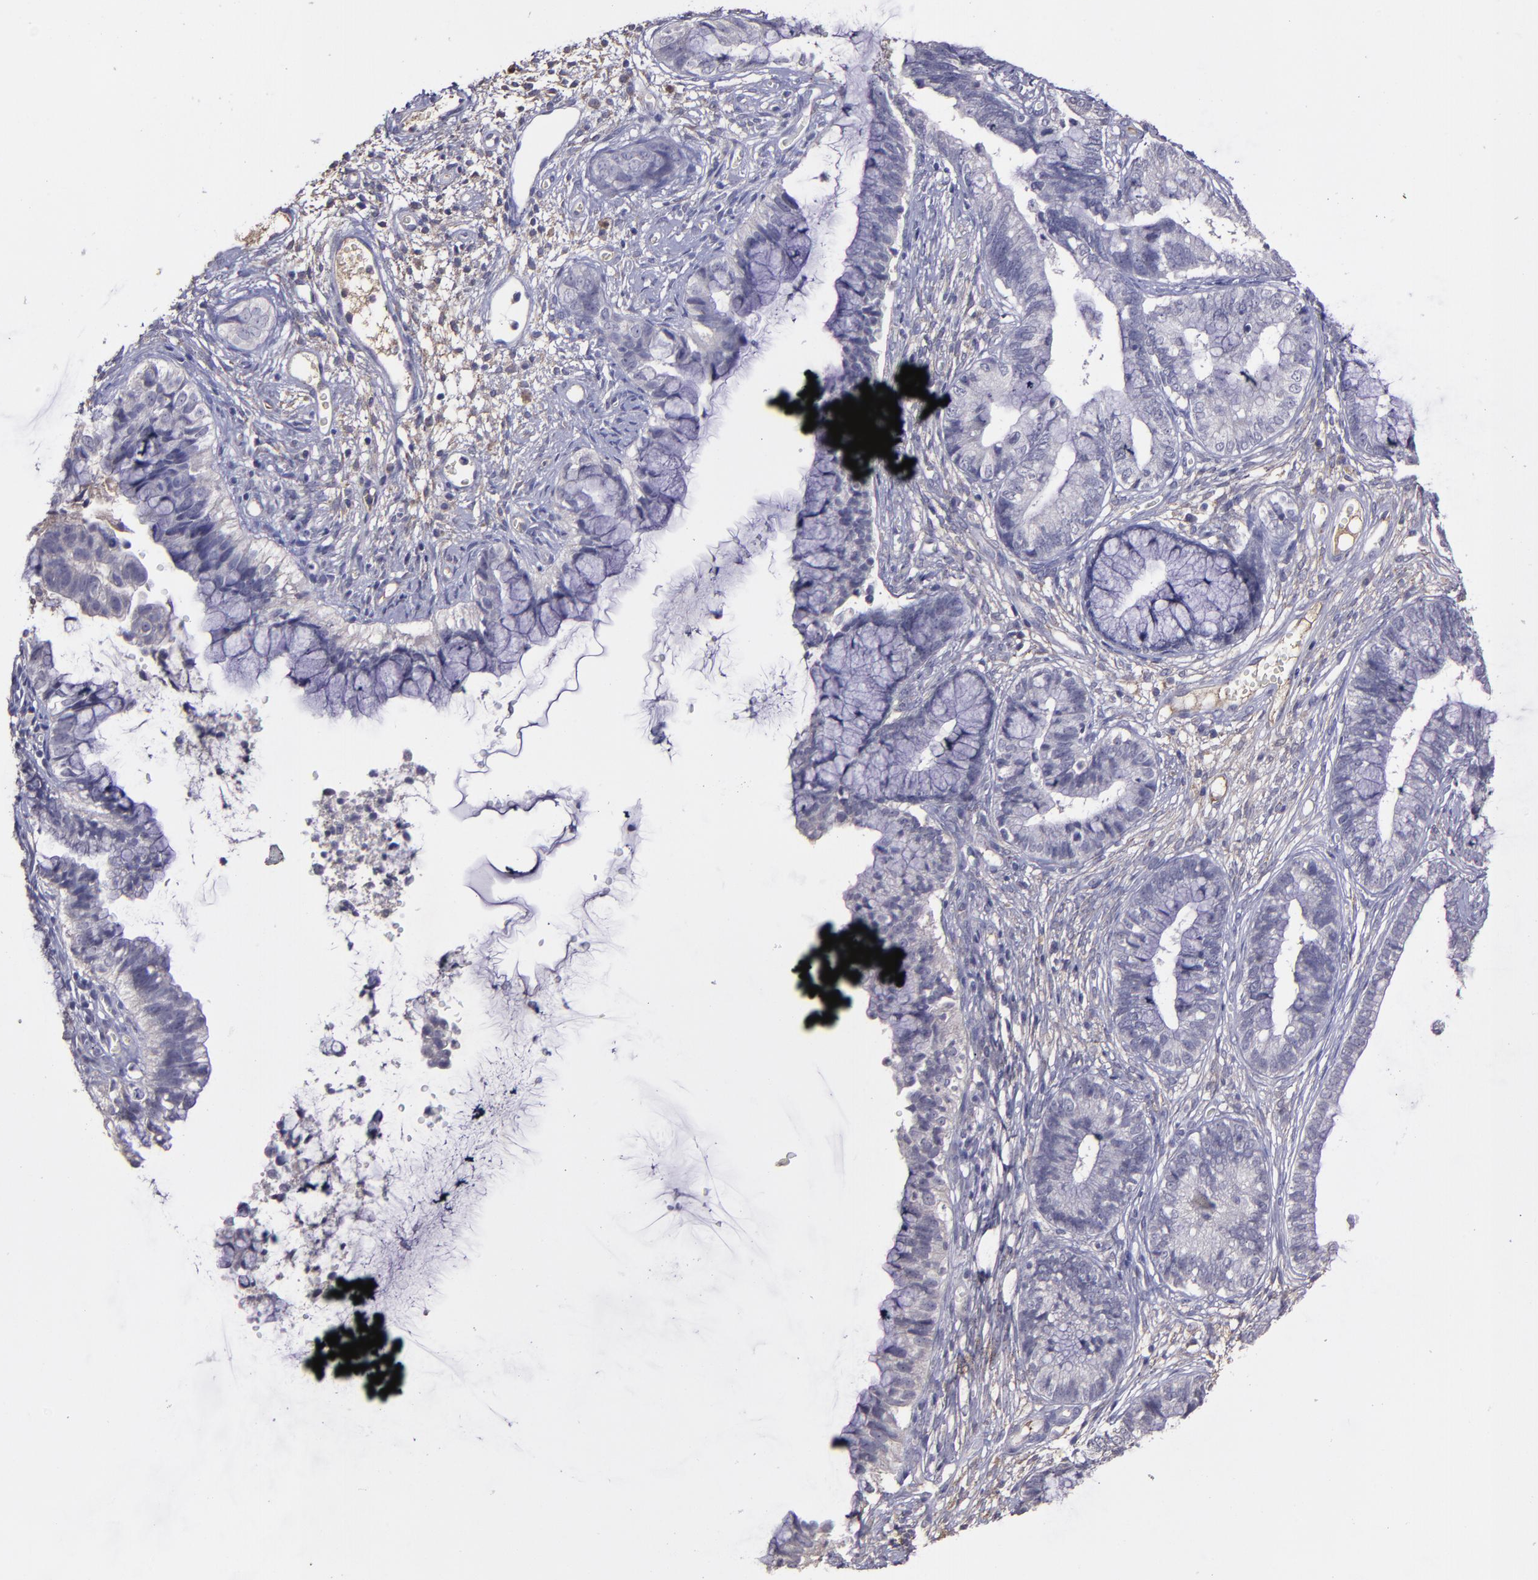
{"staining": {"intensity": "weak", "quantity": "<25%", "location": "cytoplasmic/membranous"}, "tissue": "cervical cancer", "cell_type": "Tumor cells", "image_type": "cancer", "snomed": [{"axis": "morphology", "description": "Adenocarcinoma, NOS"}, {"axis": "topography", "description": "Cervix"}], "caption": "This photomicrograph is of cervical cancer (adenocarcinoma) stained with IHC to label a protein in brown with the nuclei are counter-stained blue. There is no staining in tumor cells.", "gene": "MASP1", "patient": {"sex": "female", "age": 44}}